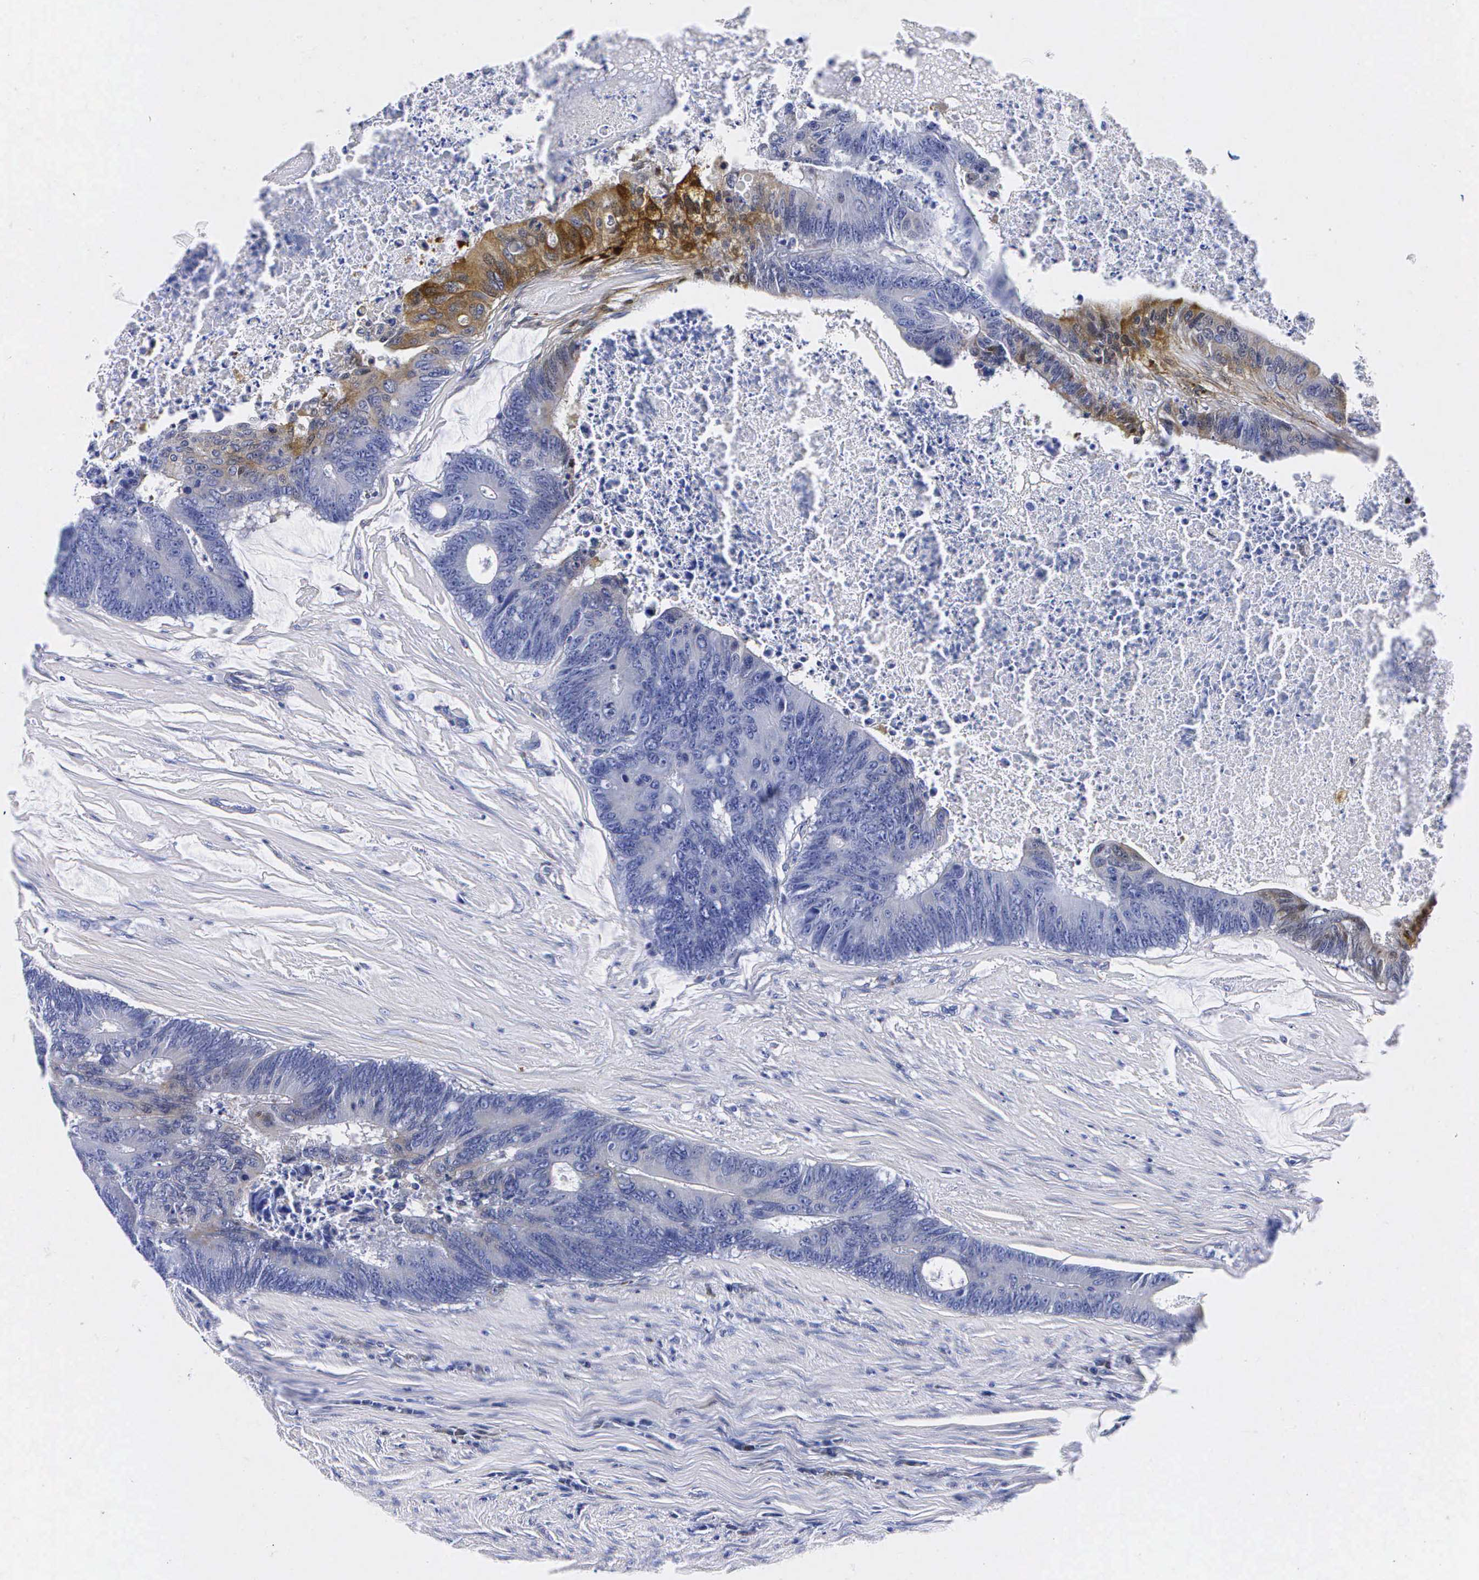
{"staining": {"intensity": "strong", "quantity": "<25%", "location": "cytoplasmic/membranous"}, "tissue": "colorectal cancer", "cell_type": "Tumor cells", "image_type": "cancer", "snomed": [{"axis": "morphology", "description": "Adenocarcinoma, NOS"}, {"axis": "topography", "description": "Colon"}], "caption": "A histopathology image showing strong cytoplasmic/membranous positivity in approximately <25% of tumor cells in colorectal cancer (adenocarcinoma), as visualized by brown immunohistochemical staining.", "gene": "ENO2", "patient": {"sex": "male", "age": 65}}